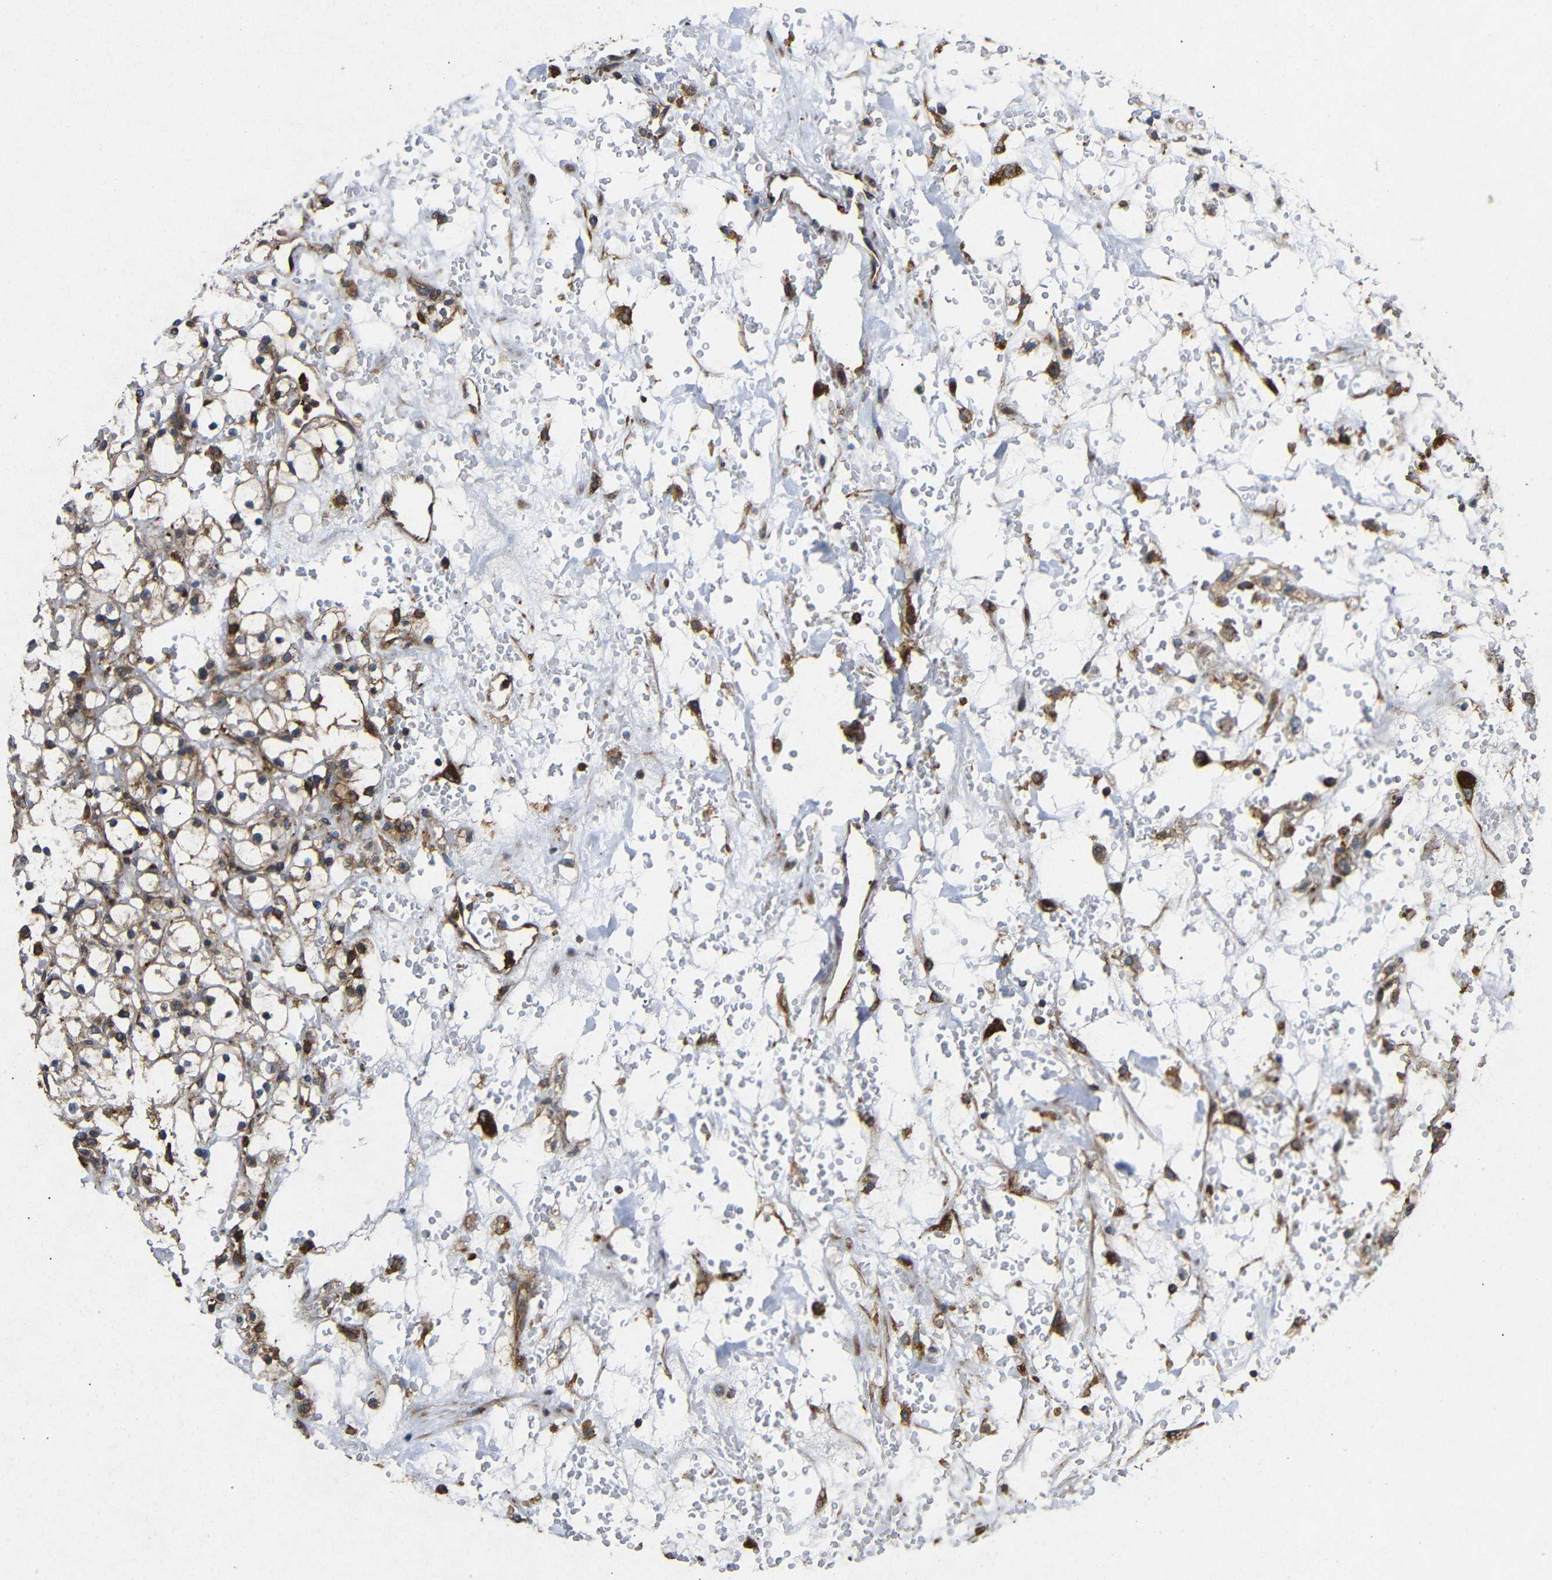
{"staining": {"intensity": "strong", "quantity": ">75%", "location": "cytoplasmic/membranous"}, "tissue": "renal cancer", "cell_type": "Tumor cells", "image_type": "cancer", "snomed": [{"axis": "morphology", "description": "Adenocarcinoma, NOS"}, {"axis": "topography", "description": "Kidney"}], "caption": "Tumor cells exhibit high levels of strong cytoplasmic/membranous positivity in about >75% of cells in human adenocarcinoma (renal). Using DAB (brown) and hematoxylin (blue) stains, captured at high magnification using brightfield microscopy.", "gene": "EIF2S1", "patient": {"sex": "male", "age": 61}}